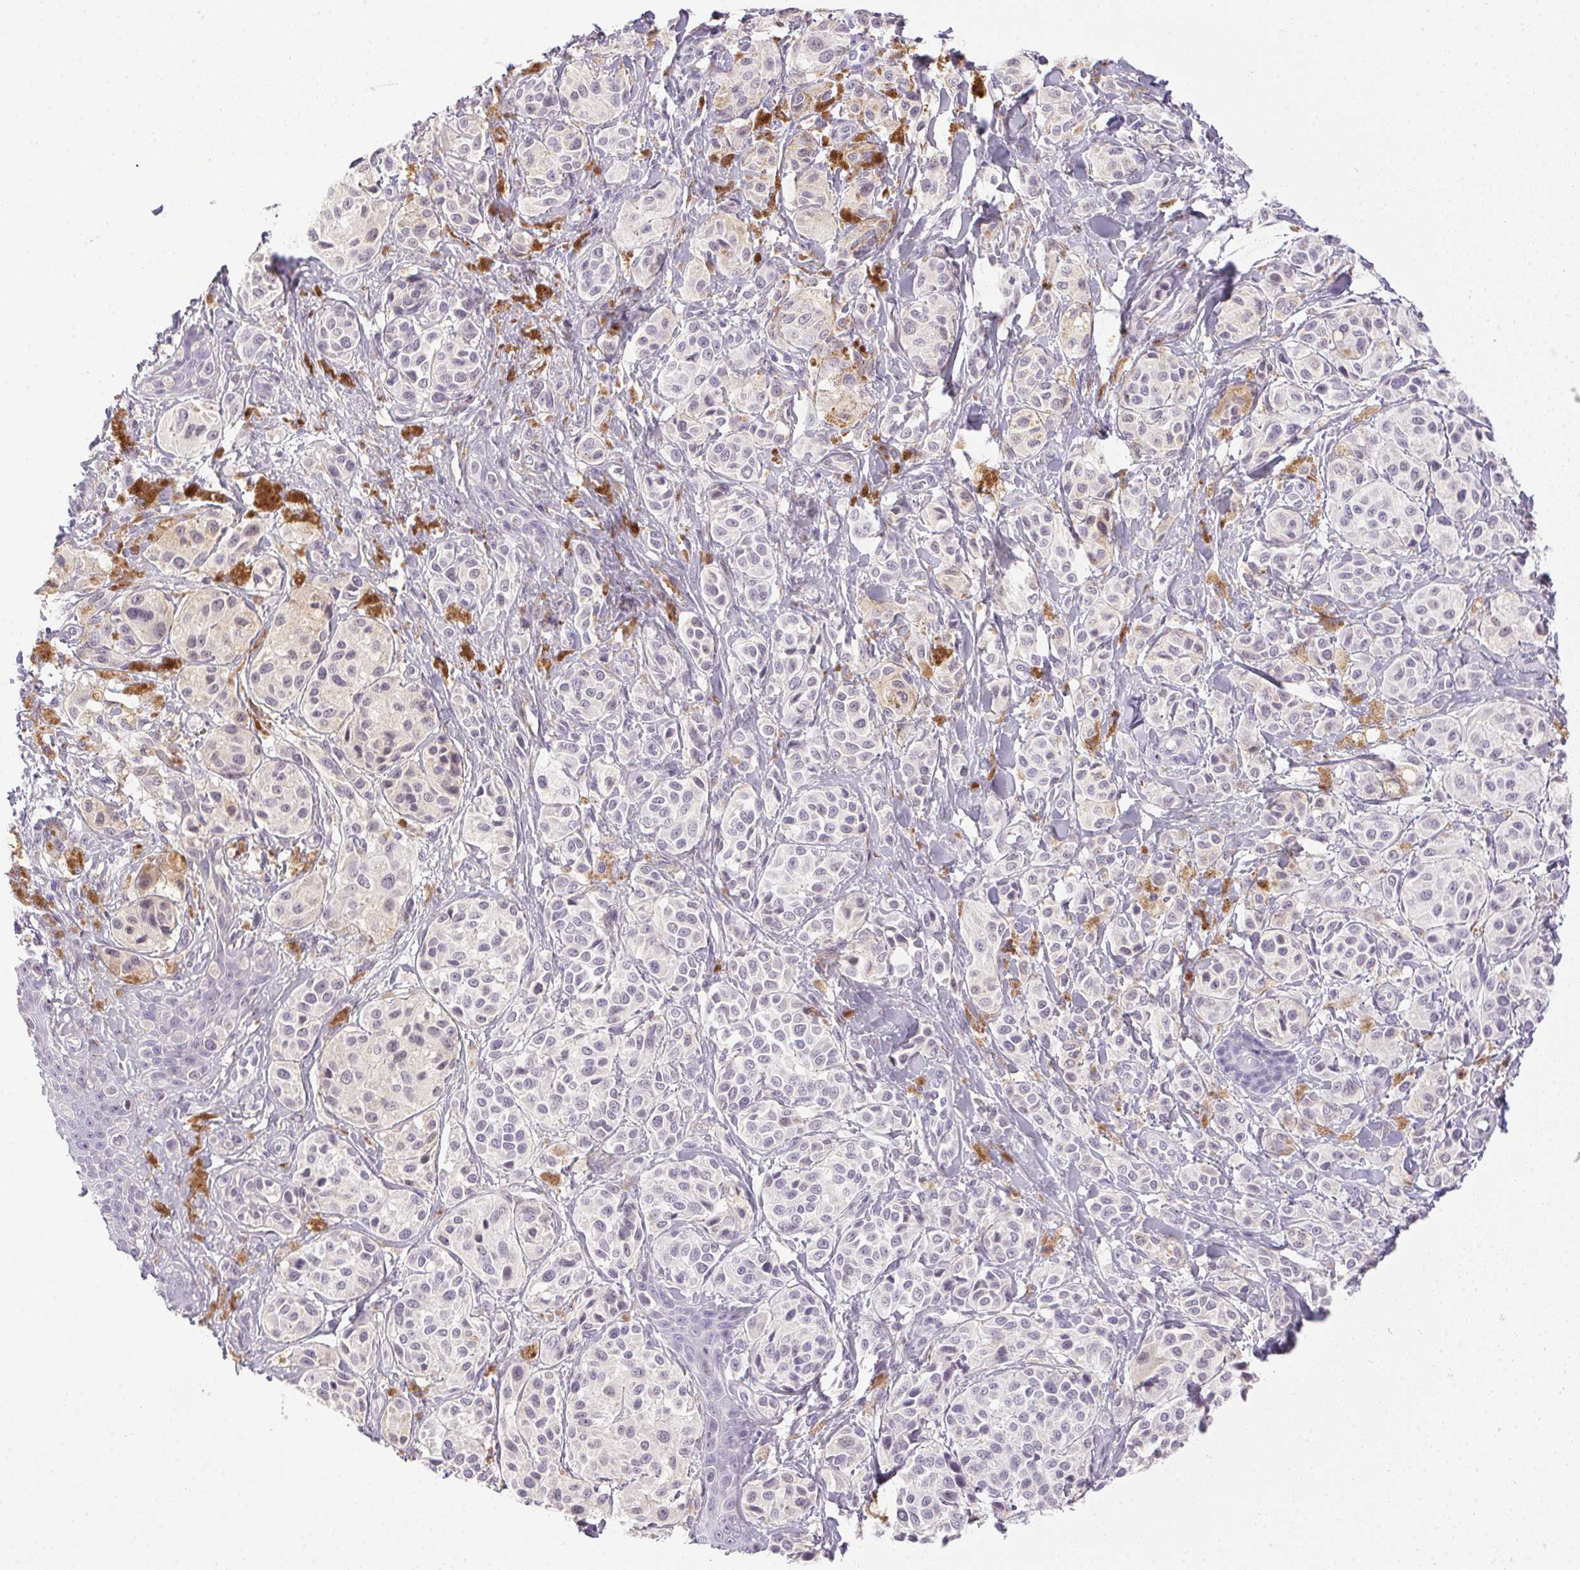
{"staining": {"intensity": "negative", "quantity": "none", "location": "none"}, "tissue": "melanoma", "cell_type": "Tumor cells", "image_type": "cancer", "snomed": [{"axis": "morphology", "description": "Malignant melanoma, NOS"}, {"axis": "topography", "description": "Skin"}], "caption": "Melanoma was stained to show a protein in brown. There is no significant positivity in tumor cells.", "gene": "PRL", "patient": {"sex": "female", "age": 80}}